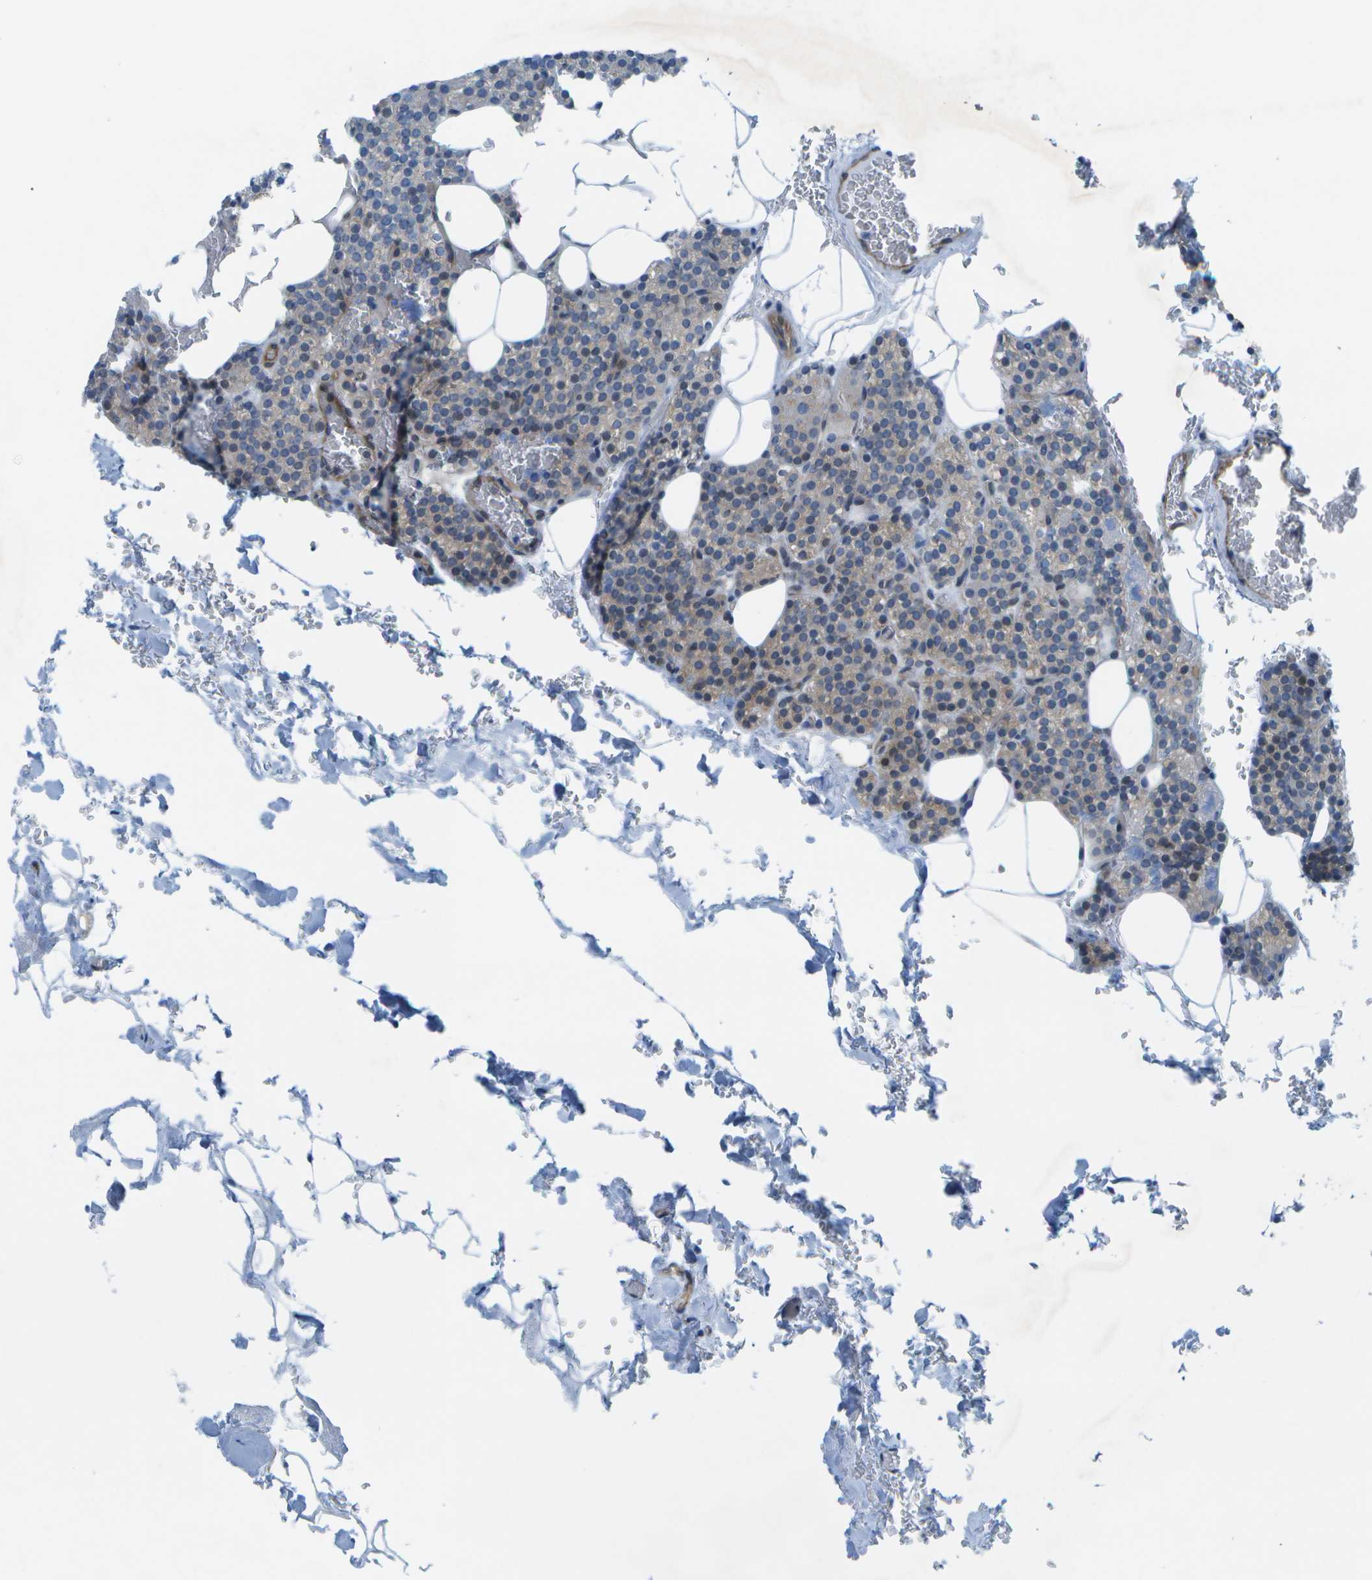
{"staining": {"intensity": "weak", "quantity": "<25%", "location": "cytoplasmic/membranous"}, "tissue": "parathyroid gland", "cell_type": "Glandular cells", "image_type": "normal", "snomed": [{"axis": "morphology", "description": "Normal tissue, NOS"}, {"axis": "morphology", "description": "Inflammation chronic"}, {"axis": "morphology", "description": "Goiter, colloid"}, {"axis": "topography", "description": "Thyroid gland"}, {"axis": "topography", "description": "Parathyroid gland"}], "caption": "This is an IHC histopathology image of normal human parathyroid gland. There is no staining in glandular cells.", "gene": "SORBS3", "patient": {"sex": "male", "age": 65}}